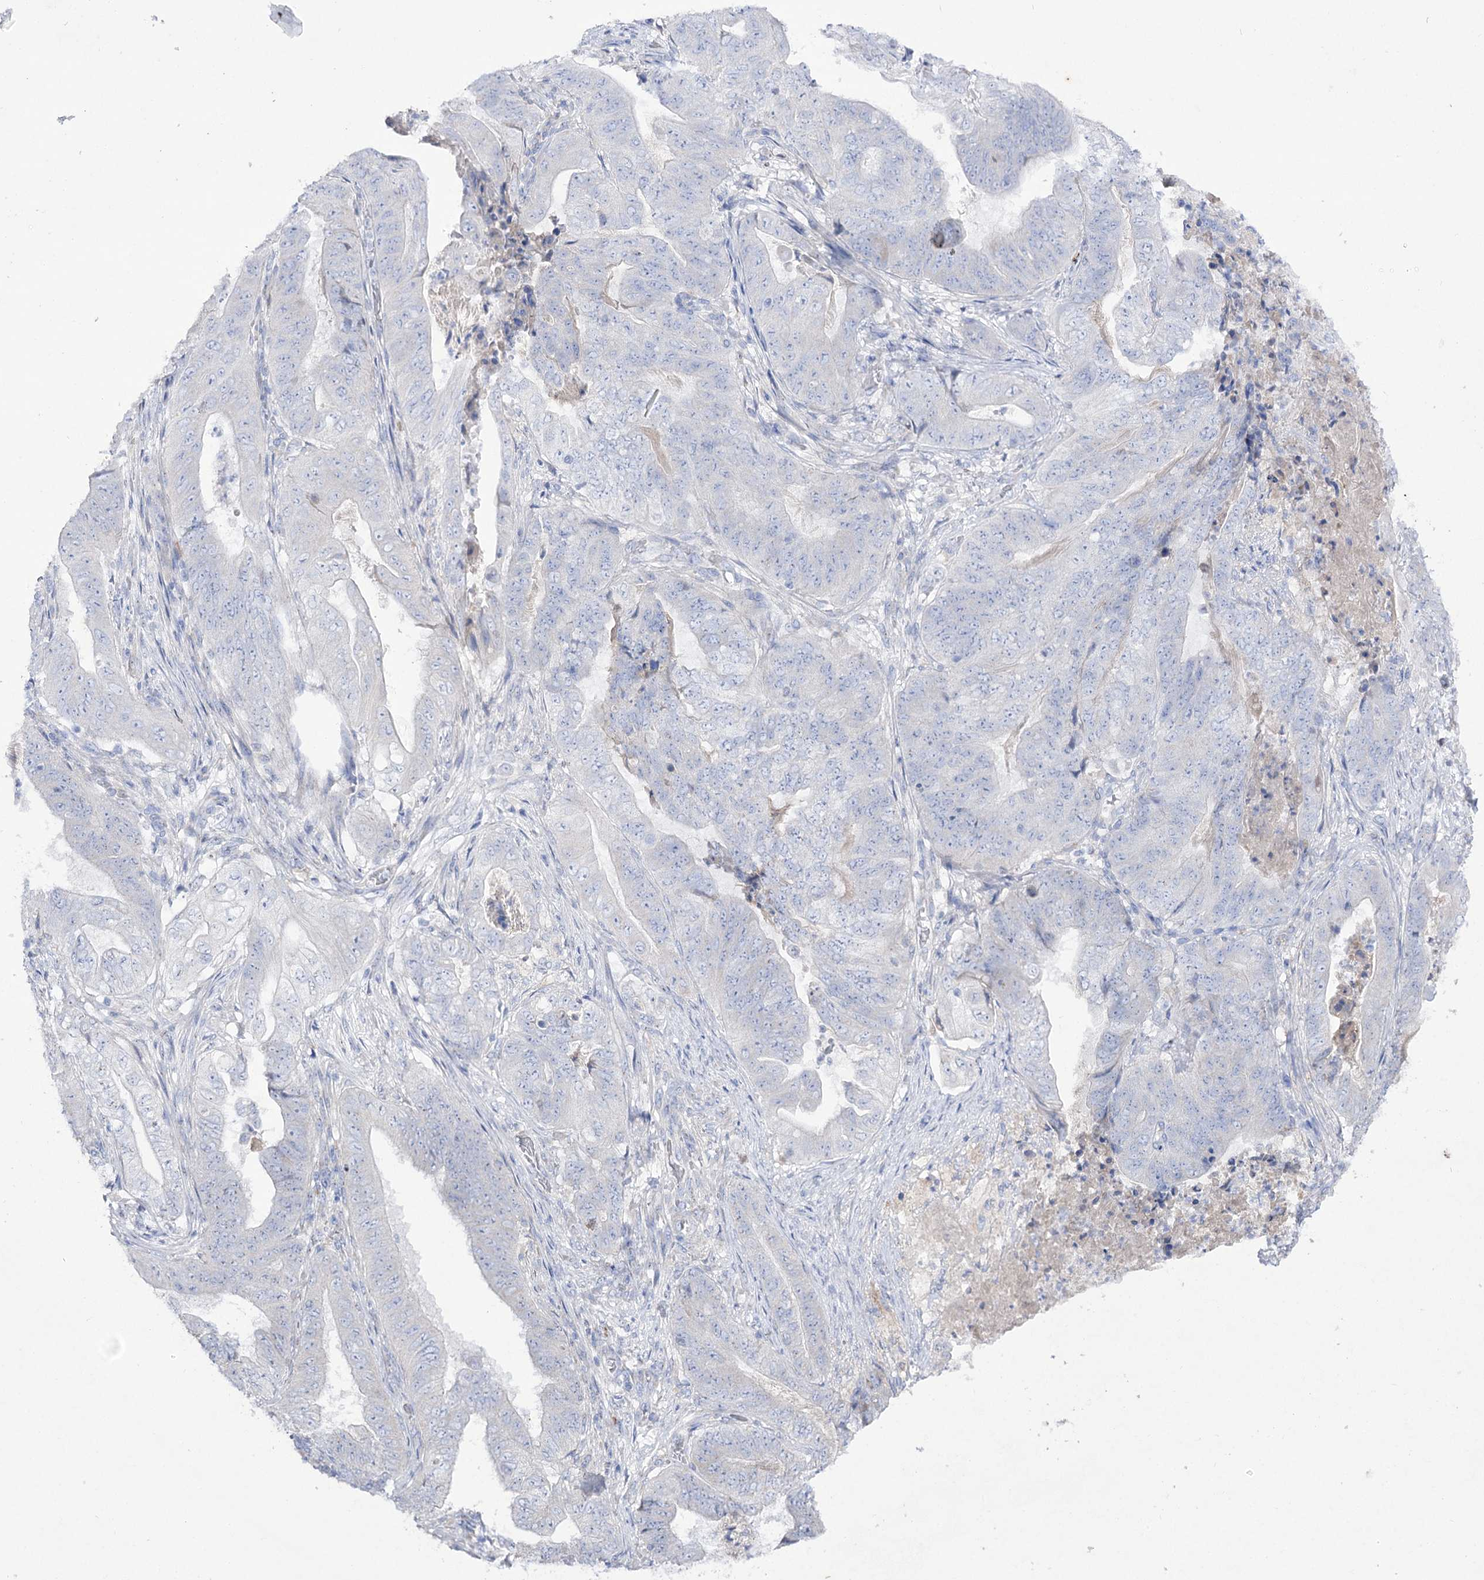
{"staining": {"intensity": "negative", "quantity": "none", "location": "none"}, "tissue": "stomach cancer", "cell_type": "Tumor cells", "image_type": "cancer", "snomed": [{"axis": "morphology", "description": "Adenocarcinoma, NOS"}, {"axis": "topography", "description": "Stomach"}], "caption": "An immunohistochemistry (IHC) micrograph of stomach cancer is shown. There is no staining in tumor cells of stomach cancer.", "gene": "NAGLU", "patient": {"sex": "female", "age": 73}}